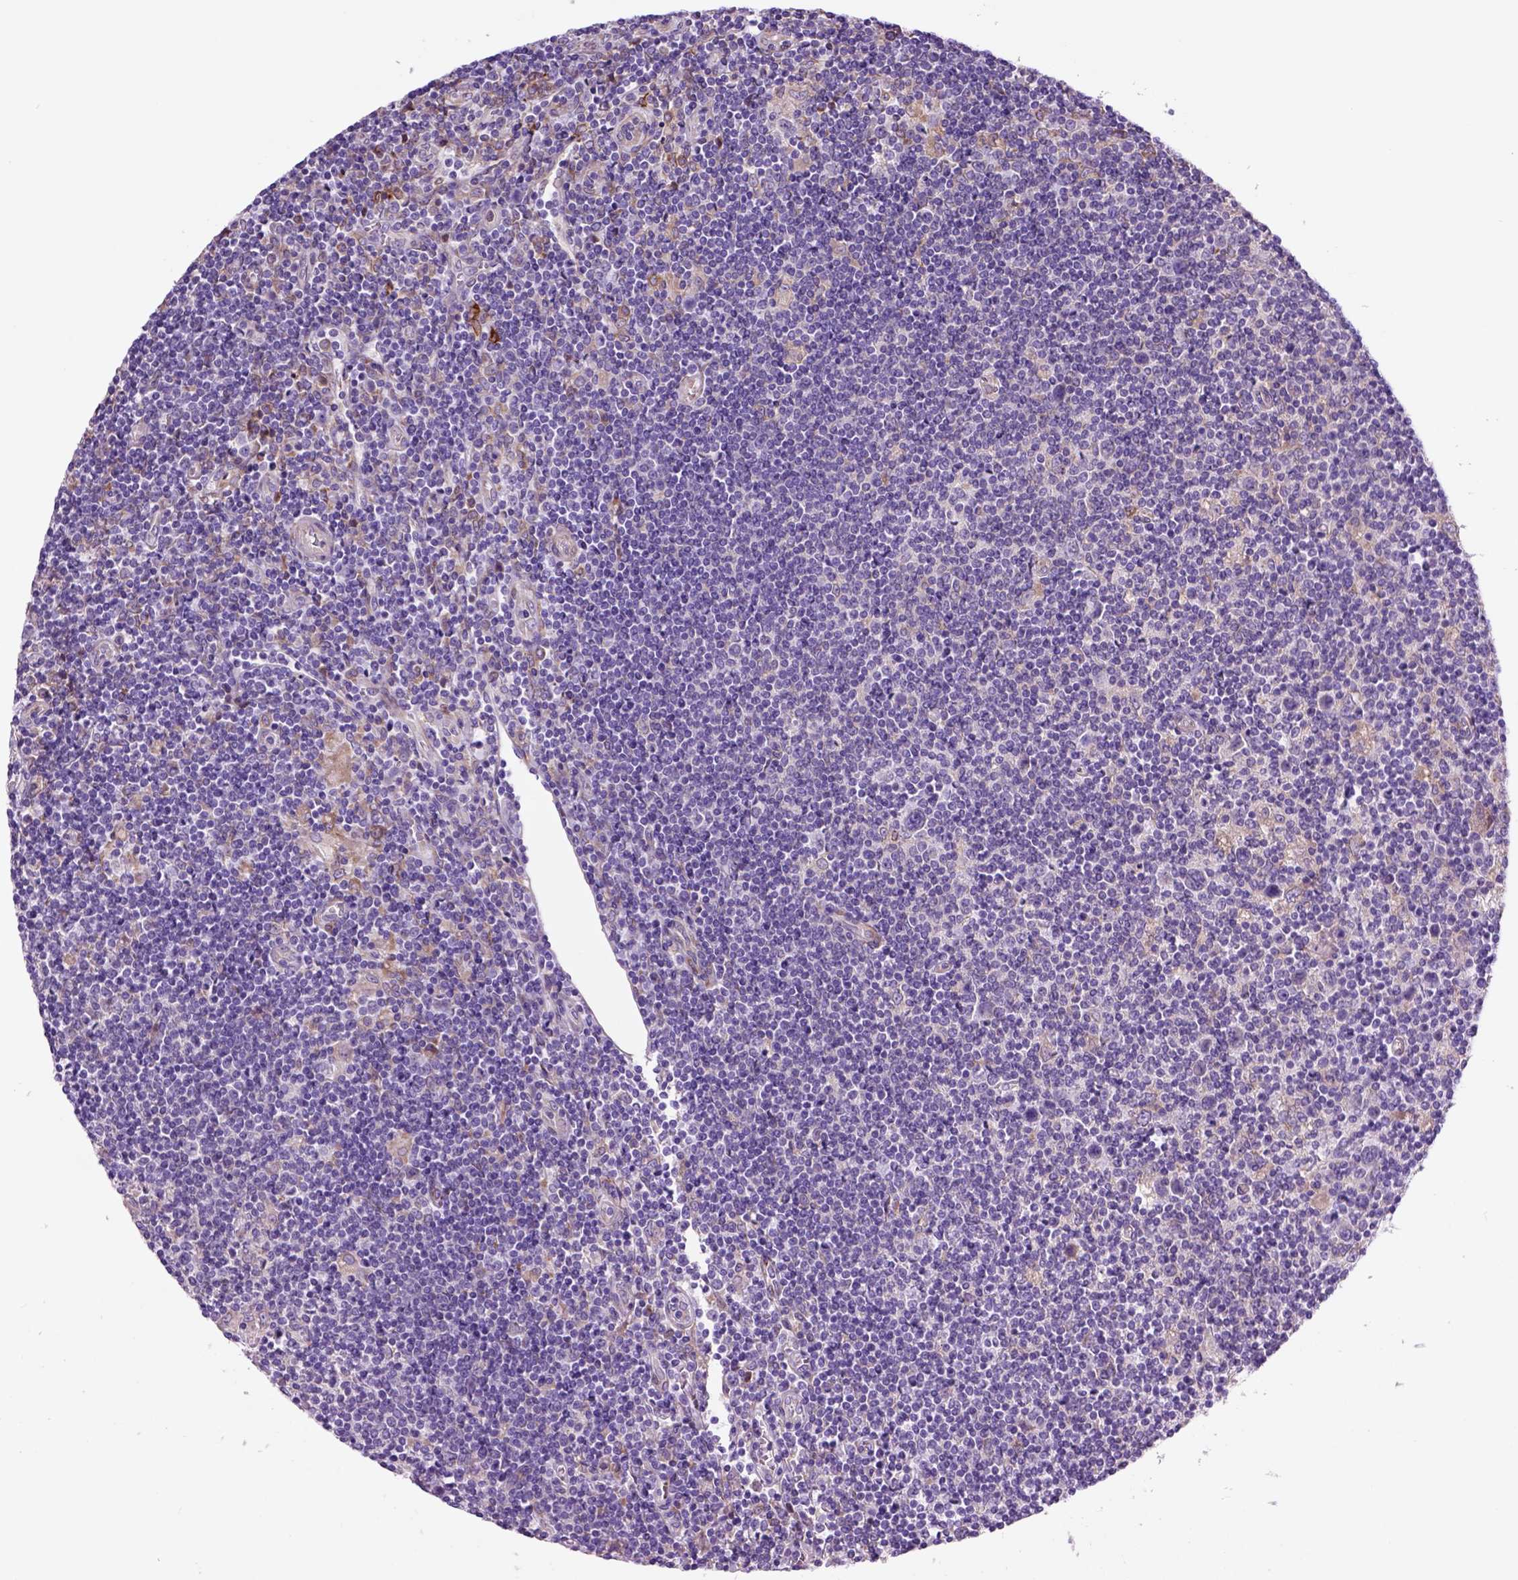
{"staining": {"intensity": "weak", "quantity": ">75%", "location": "cytoplasmic/membranous"}, "tissue": "lymphoma", "cell_type": "Tumor cells", "image_type": "cancer", "snomed": [{"axis": "morphology", "description": "Hodgkin's disease, NOS"}, {"axis": "topography", "description": "Lymph node"}], "caption": "Tumor cells show low levels of weak cytoplasmic/membranous positivity in approximately >75% of cells in lymphoma. The staining was performed using DAB (3,3'-diaminobenzidine), with brown indicating positive protein expression. Nuclei are stained blue with hematoxylin.", "gene": "PIAS3", "patient": {"sex": "male", "age": 40}}